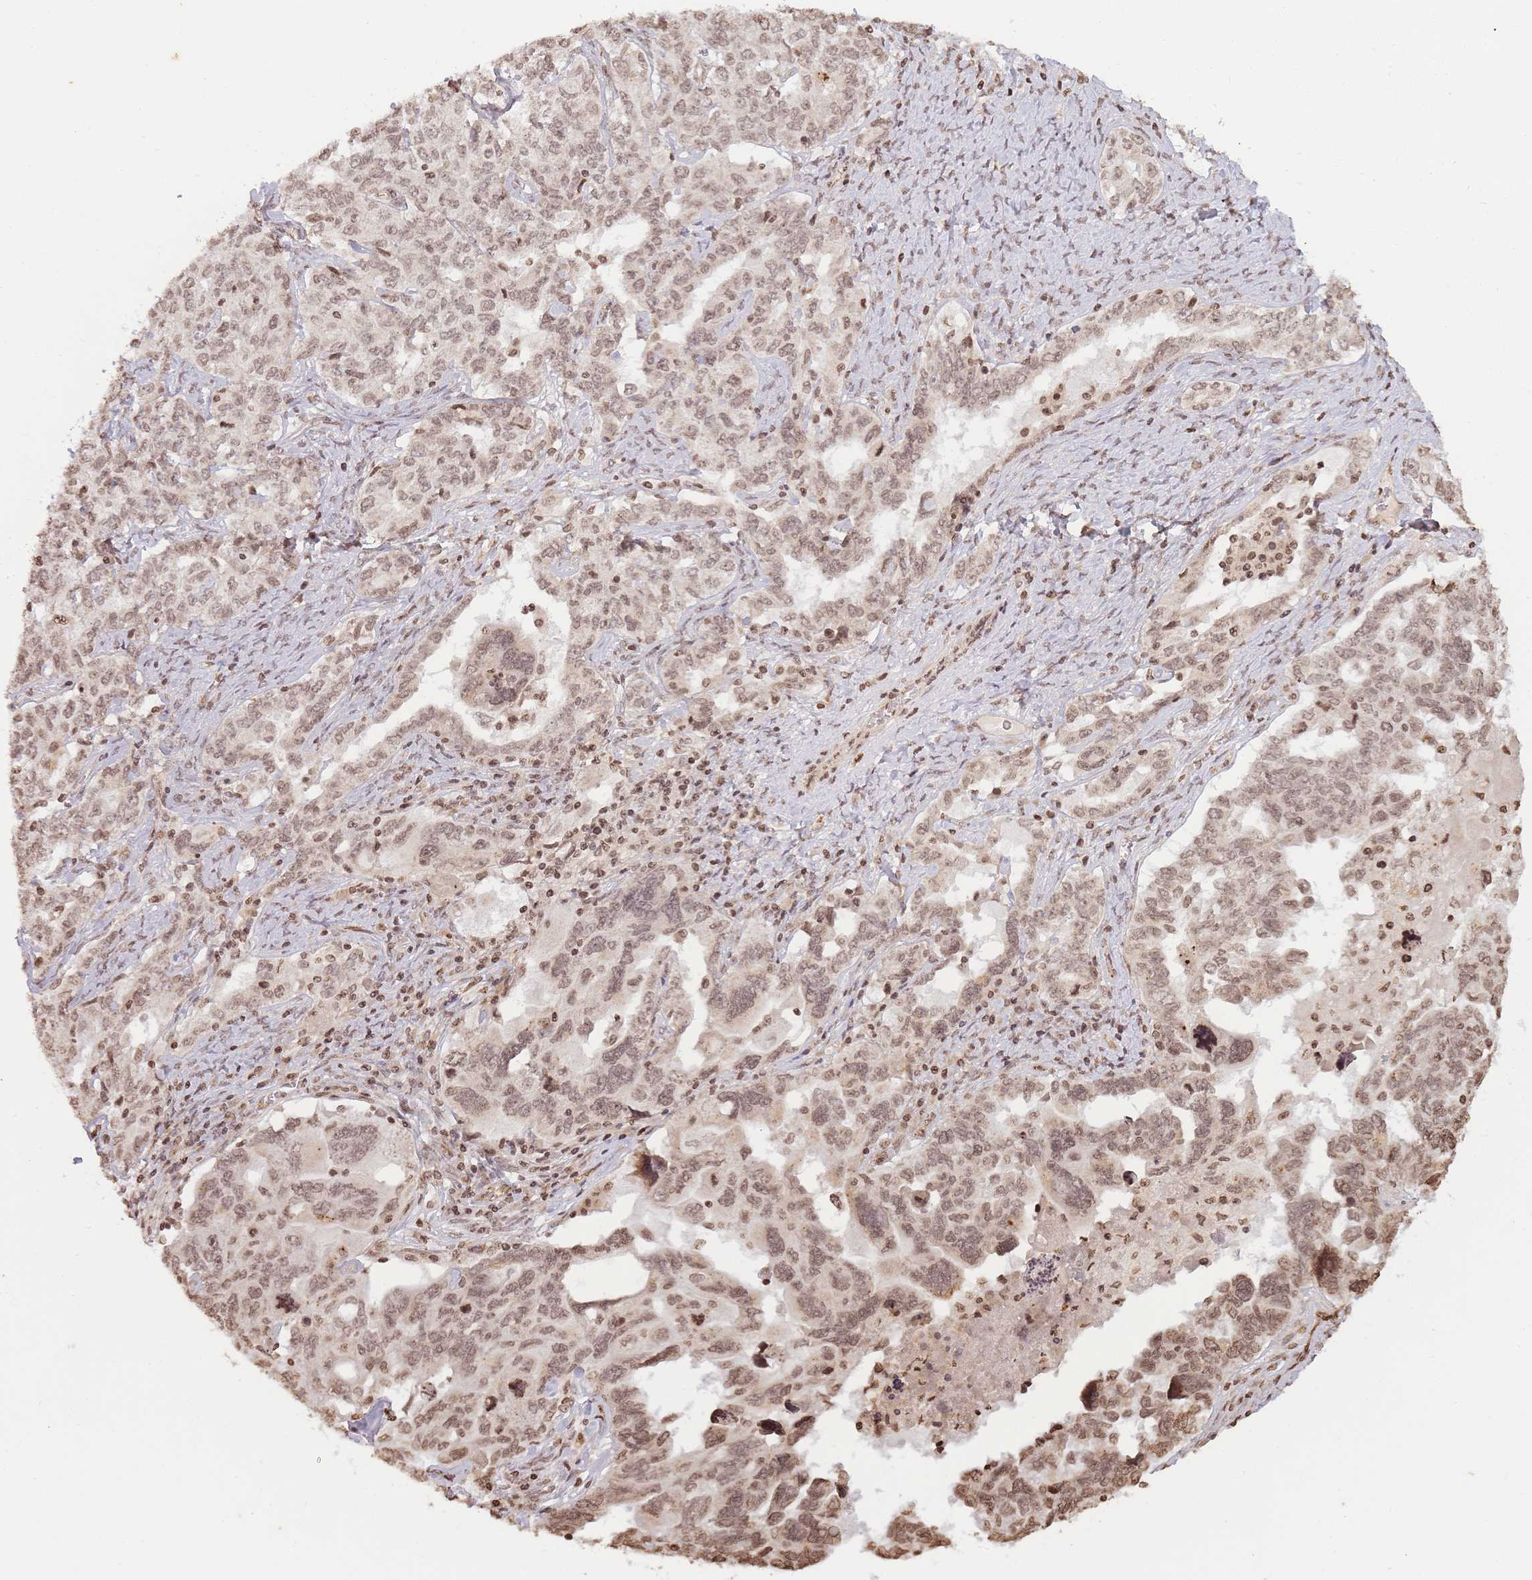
{"staining": {"intensity": "moderate", "quantity": ">75%", "location": "nuclear"}, "tissue": "ovarian cancer", "cell_type": "Tumor cells", "image_type": "cancer", "snomed": [{"axis": "morphology", "description": "Carcinoma, endometroid"}, {"axis": "topography", "description": "Ovary"}], "caption": "Immunohistochemical staining of ovarian cancer reveals medium levels of moderate nuclear protein positivity in approximately >75% of tumor cells.", "gene": "WWTR1", "patient": {"sex": "female", "age": 62}}